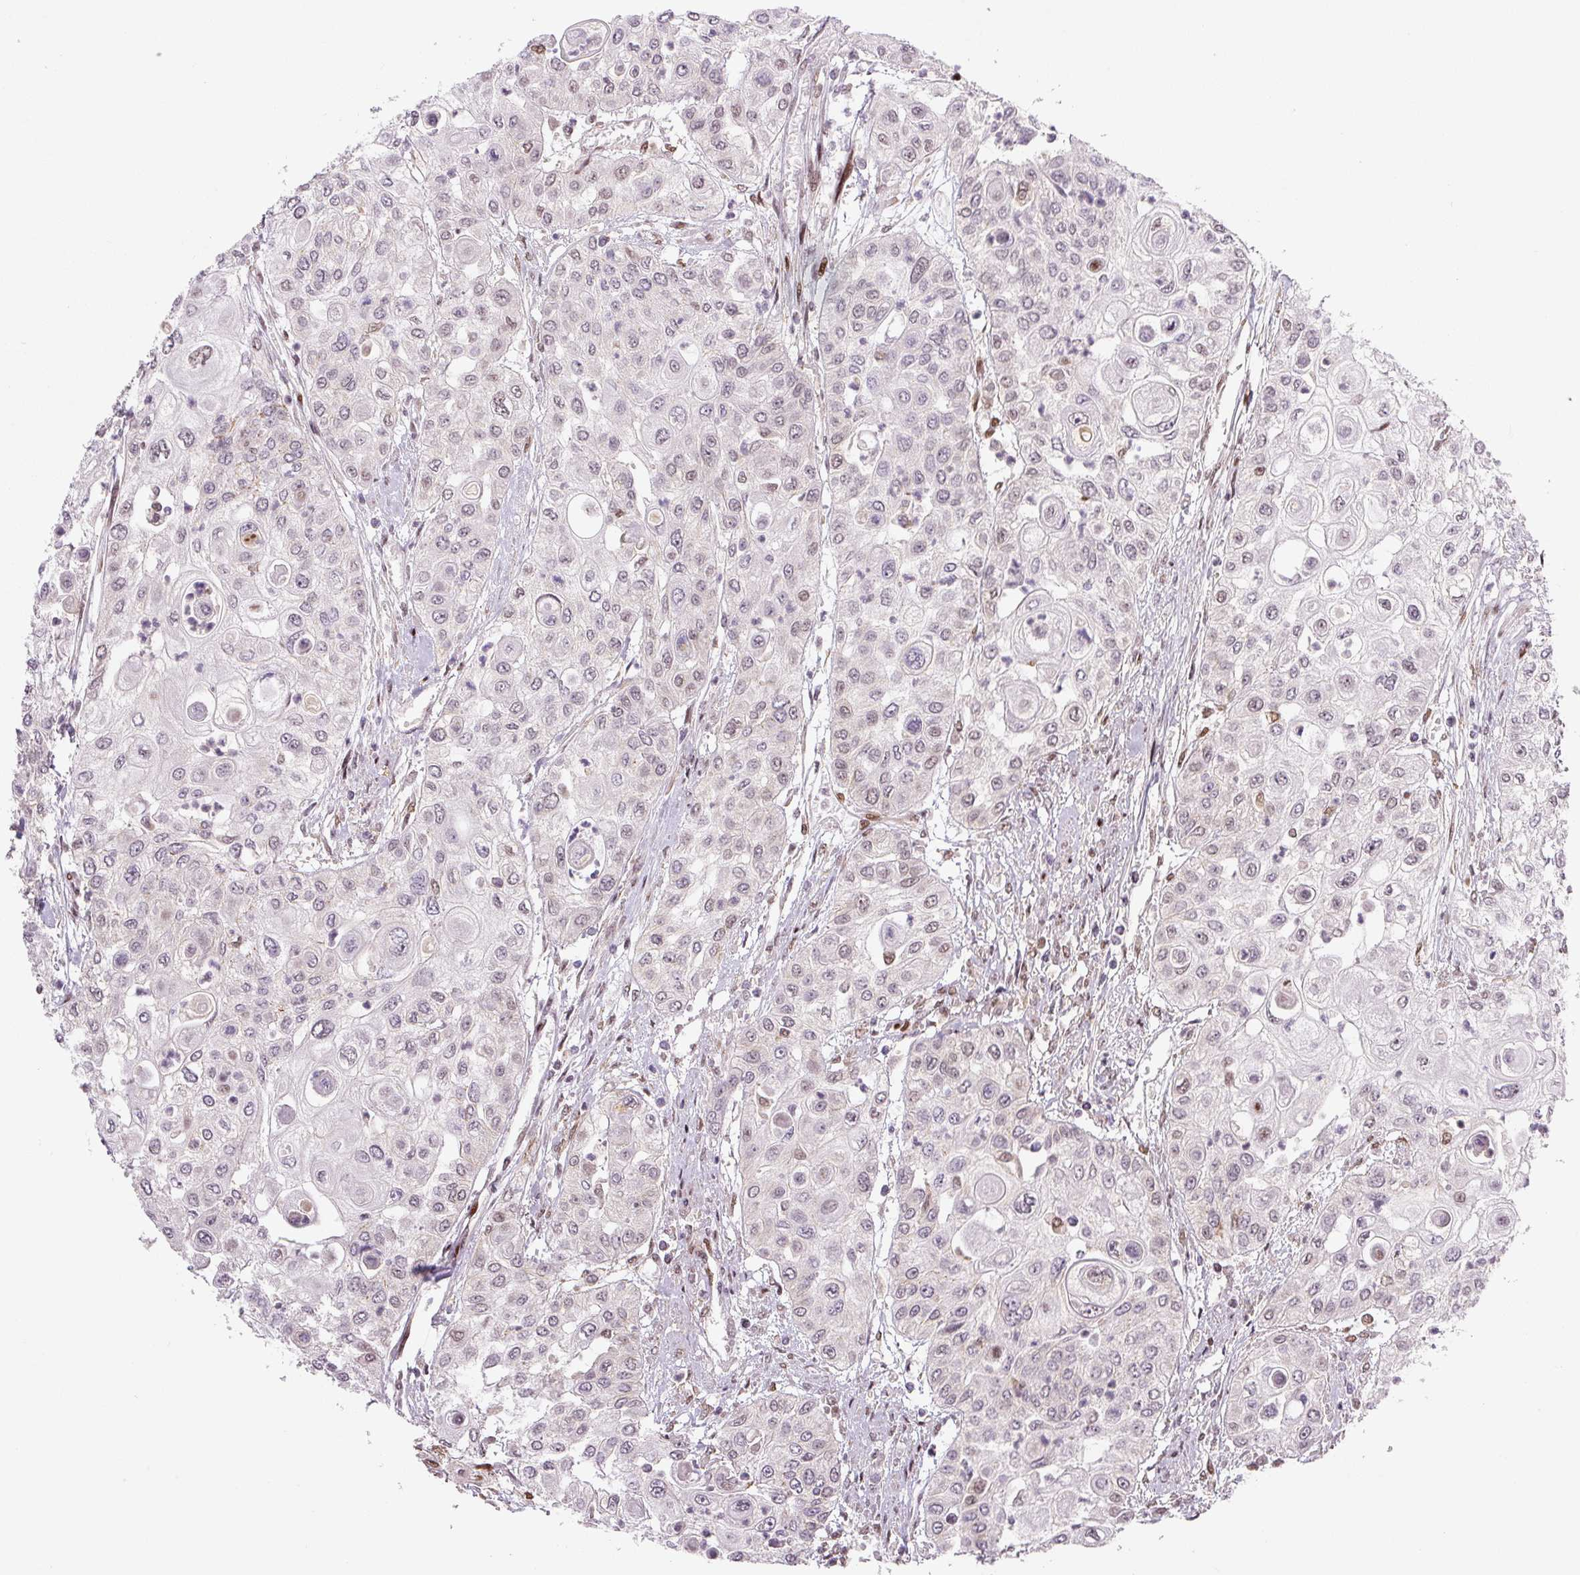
{"staining": {"intensity": "negative", "quantity": "none", "location": "none"}, "tissue": "urothelial cancer", "cell_type": "Tumor cells", "image_type": "cancer", "snomed": [{"axis": "morphology", "description": "Urothelial carcinoma, High grade"}, {"axis": "topography", "description": "Urinary bladder"}], "caption": "The micrograph shows no staining of tumor cells in urothelial carcinoma (high-grade).", "gene": "PYDC2", "patient": {"sex": "female", "age": 79}}